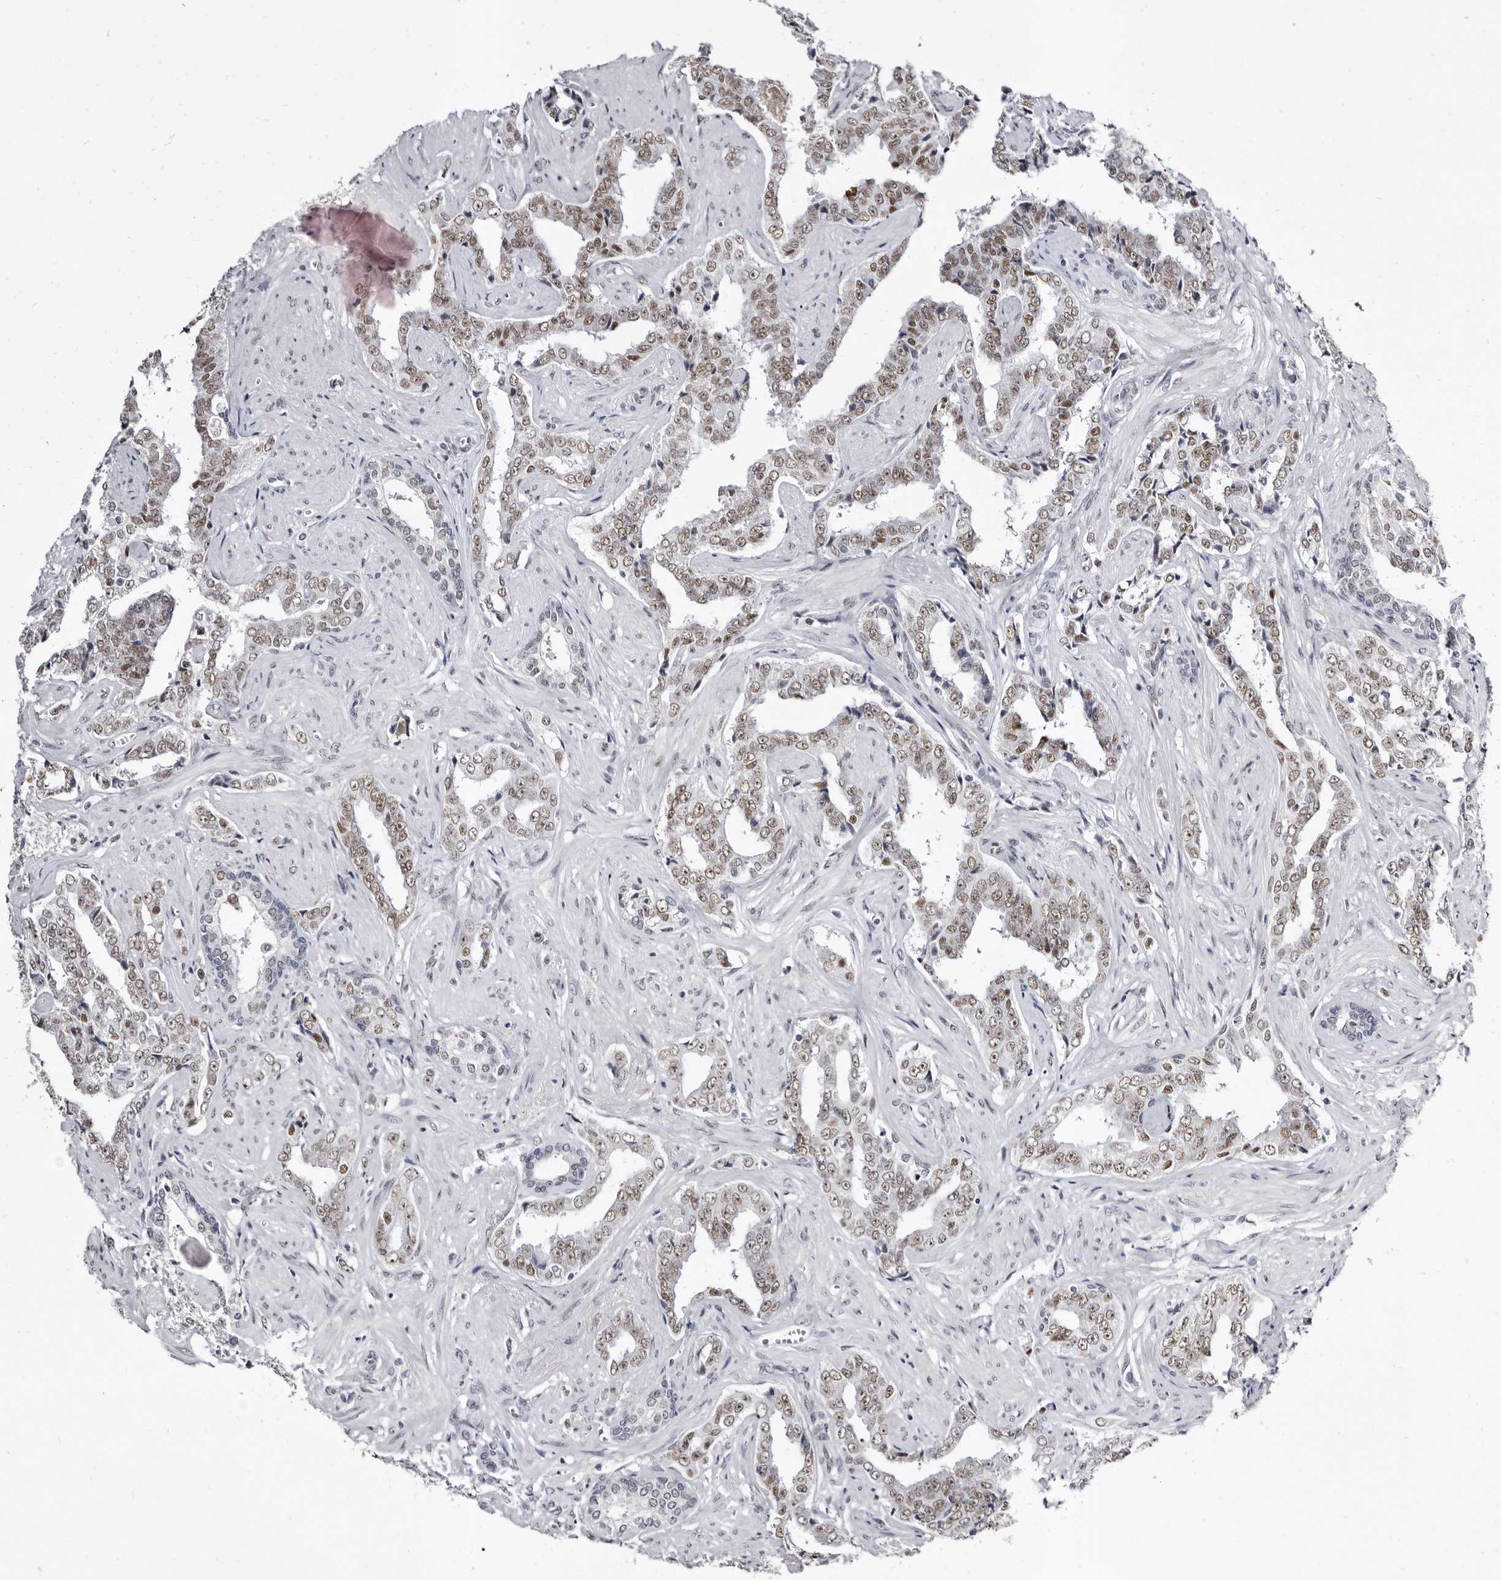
{"staining": {"intensity": "weak", "quantity": ">75%", "location": "nuclear"}, "tissue": "prostate cancer", "cell_type": "Tumor cells", "image_type": "cancer", "snomed": [{"axis": "morphology", "description": "Adenocarcinoma, High grade"}, {"axis": "topography", "description": "Prostate"}], "caption": "A histopathology image showing weak nuclear positivity in approximately >75% of tumor cells in high-grade adenocarcinoma (prostate), as visualized by brown immunohistochemical staining.", "gene": "ZNF326", "patient": {"sex": "male", "age": 71}}